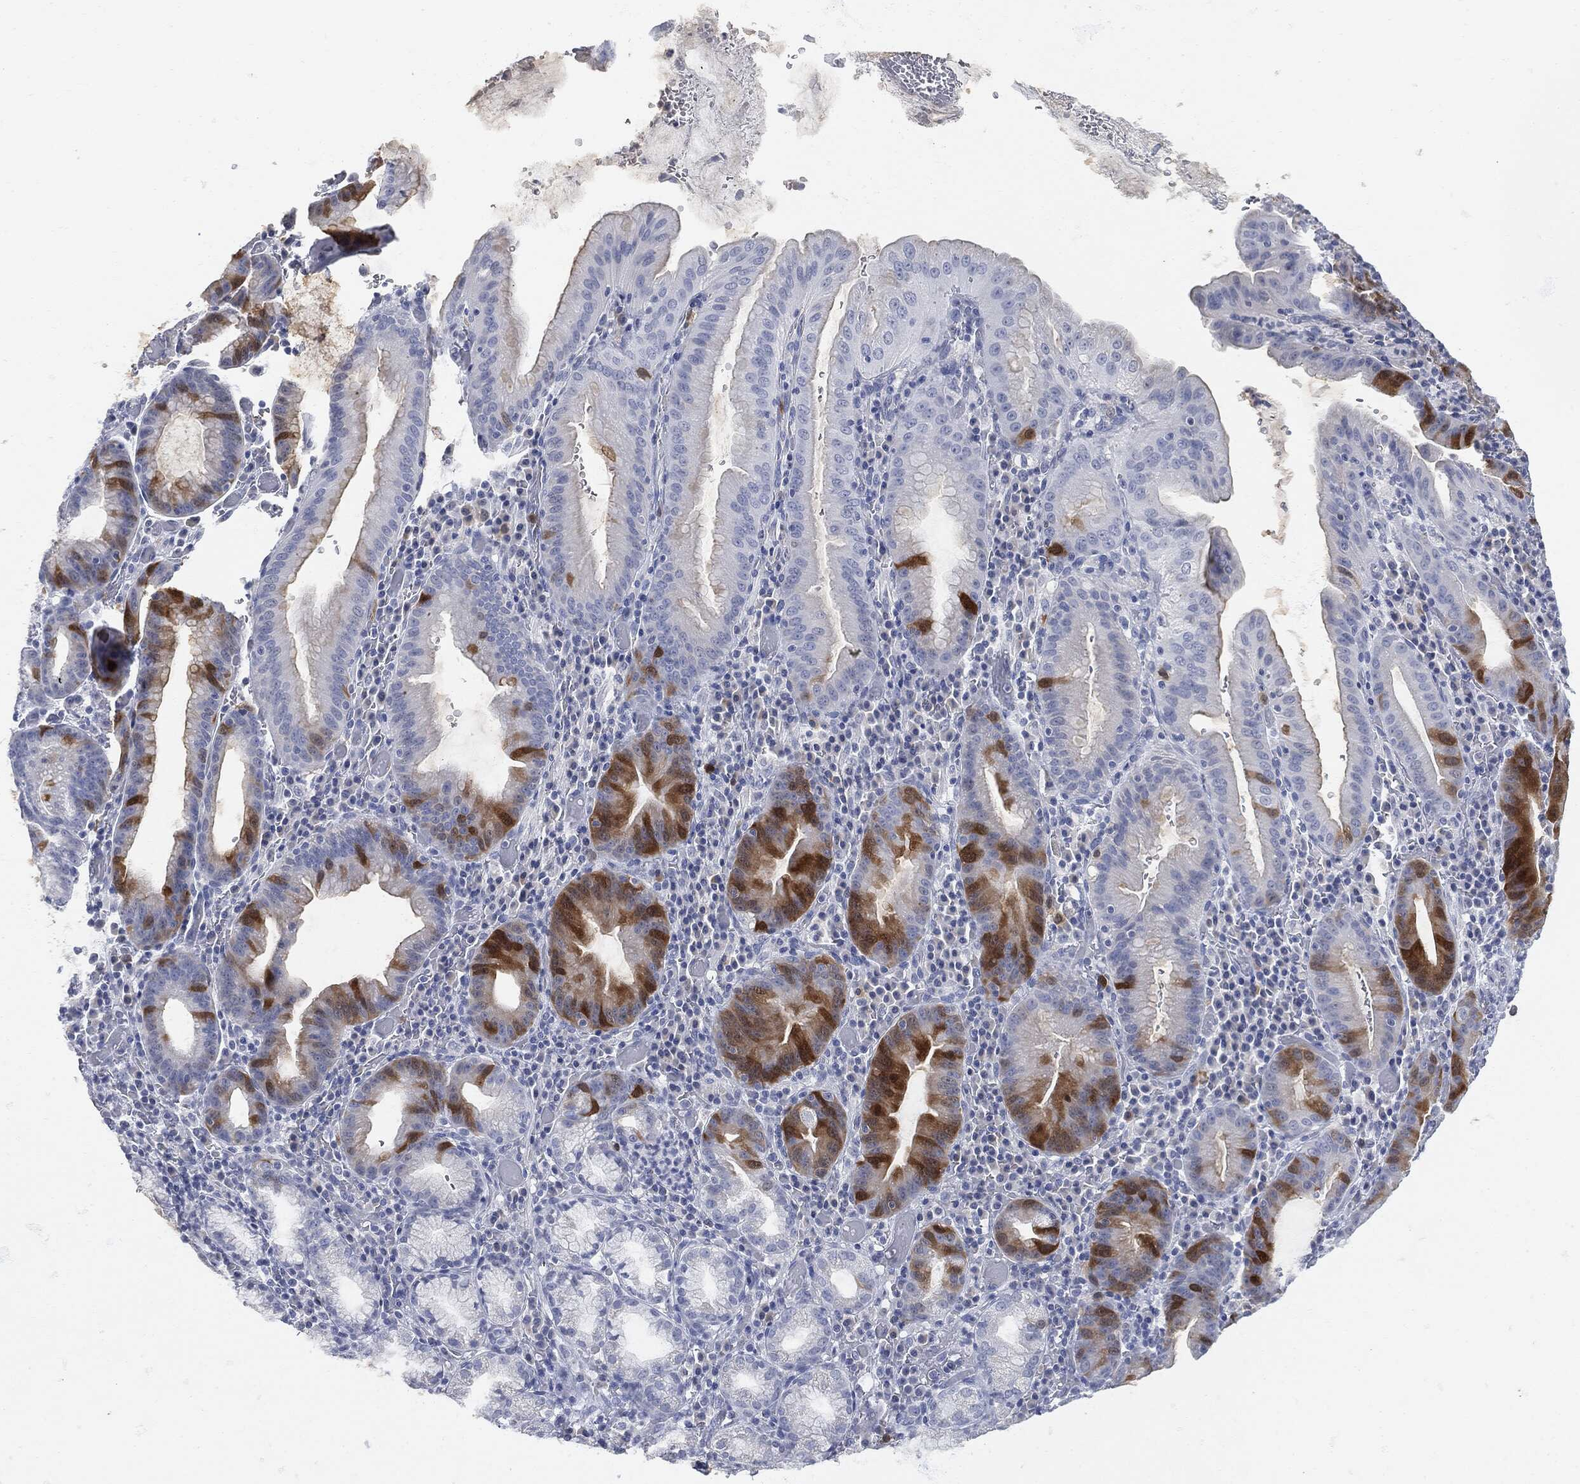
{"staining": {"intensity": "strong", "quantity": "<25%", "location": "cytoplasmic/membranous"}, "tissue": "stomach cancer", "cell_type": "Tumor cells", "image_type": "cancer", "snomed": [{"axis": "morphology", "description": "Adenocarcinoma, NOS"}, {"axis": "topography", "description": "Stomach"}], "caption": "Adenocarcinoma (stomach) stained with a brown dye shows strong cytoplasmic/membranous positive expression in about <25% of tumor cells.", "gene": "UBE2C", "patient": {"sex": "male", "age": 79}}